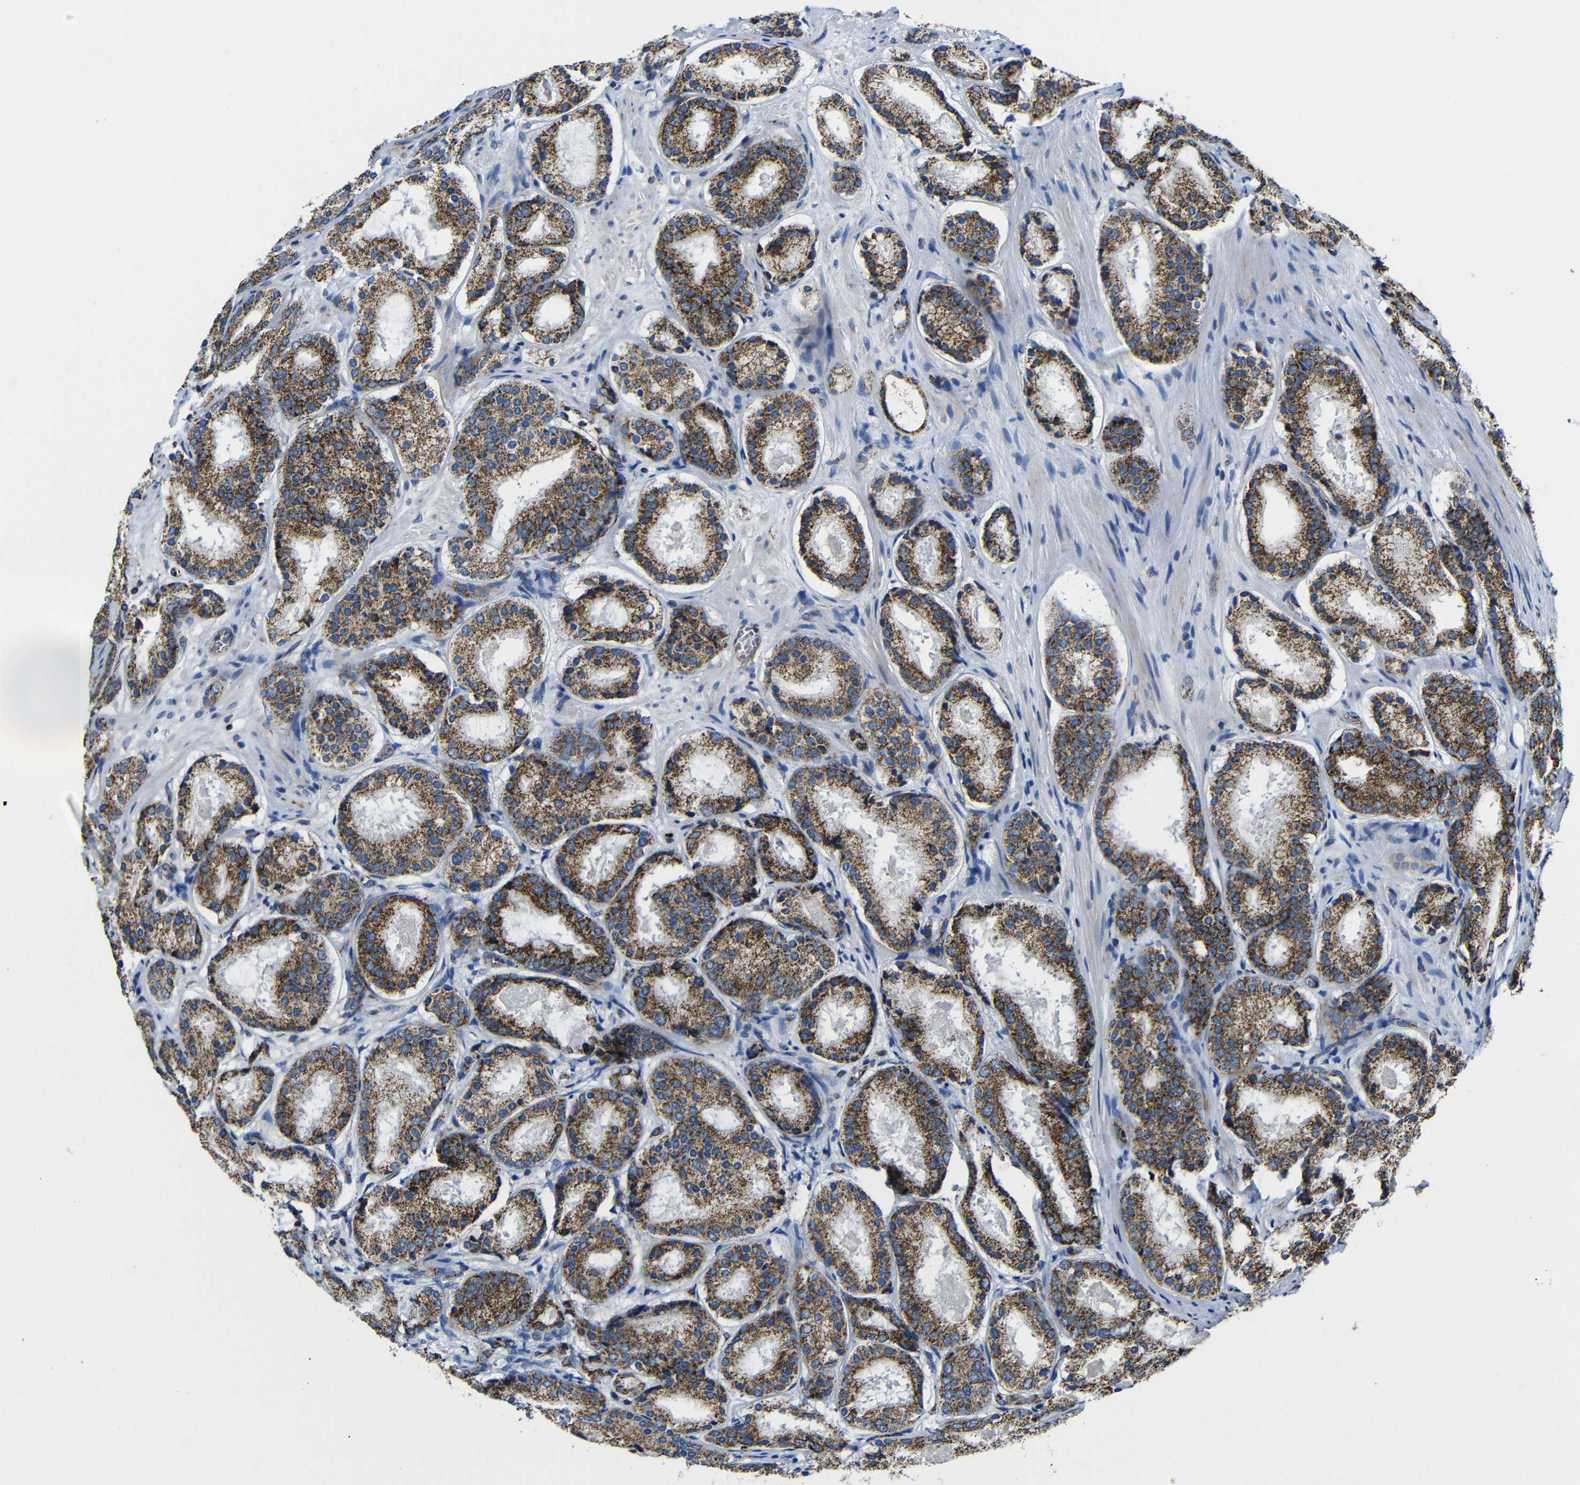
{"staining": {"intensity": "moderate", "quantity": ">75%", "location": "cytoplasmic/membranous"}, "tissue": "prostate cancer", "cell_type": "Tumor cells", "image_type": "cancer", "snomed": [{"axis": "morphology", "description": "Adenocarcinoma, Low grade"}, {"axis": "topography", "description": "Prostate"}], "caption": "Immunohistochemical staining of human prostate cancer displays moderate cytoplasmic/membranous protein expression in approximately >75% of tumor cells.", "gene": "CA5B", "patient": {"sex": "male", "age": 69}}